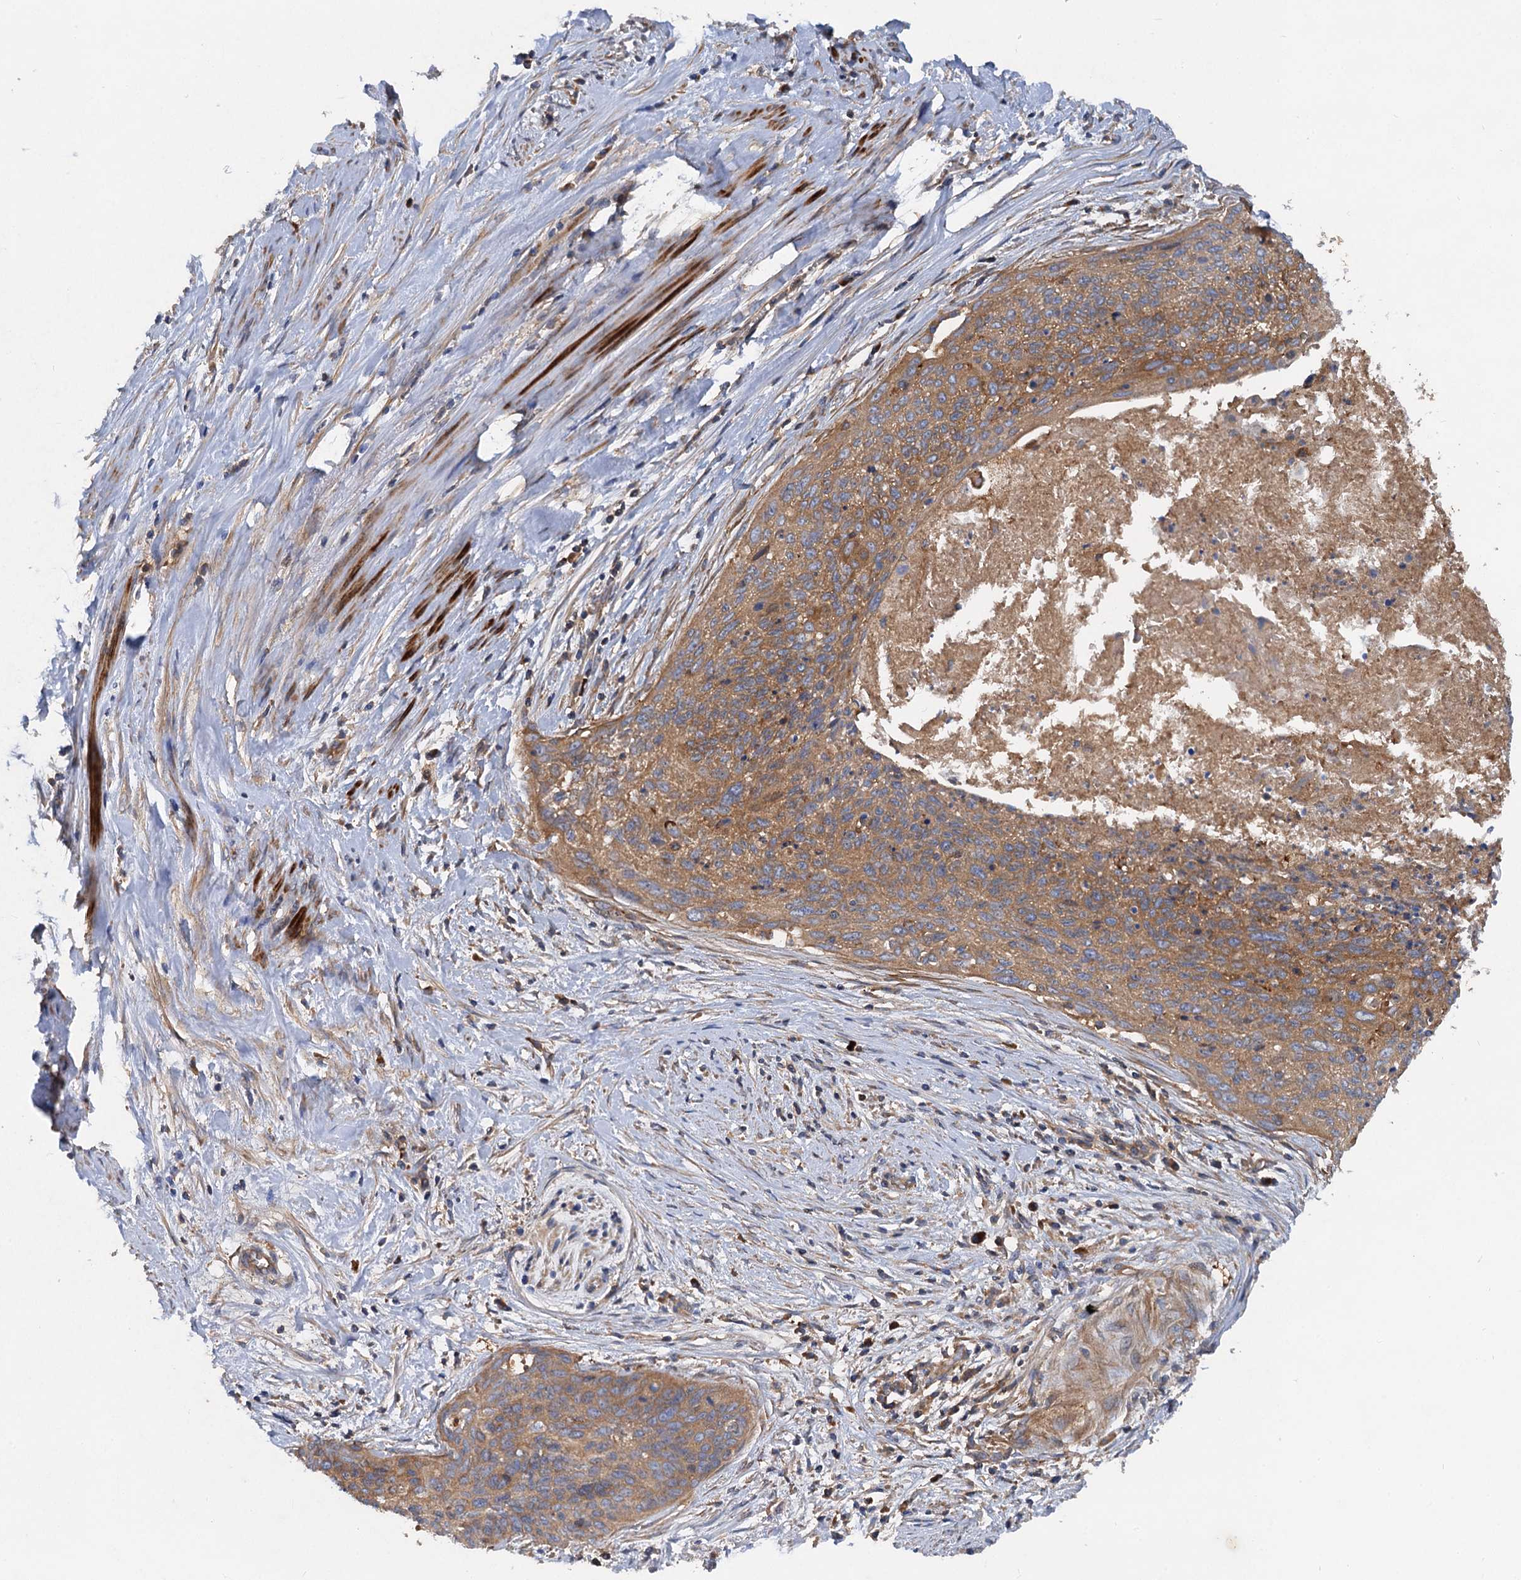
{"staining": {"intensity": "moderate", "quantity": ">75%", "location": "cytoplasmic/membranous"}, "tissue": "cervical cancer", "cell_type": "Tumor cells", "image_type": "cancer", "snomed": [{"axis": "morphology", "description": "Squamous cell carcinoma, NOS"}, {"axis": "topography", "description": "Cervix"}], "caption": "IHC histopathology image of human cervical cancer stained for a protein (brown), which displays medium levels of moderate cytoplasmic/membranous expression in approximately >75% of tumor cells.", "gene": "ALKBH7", "patient": {"sex": "female", "age": 55}}